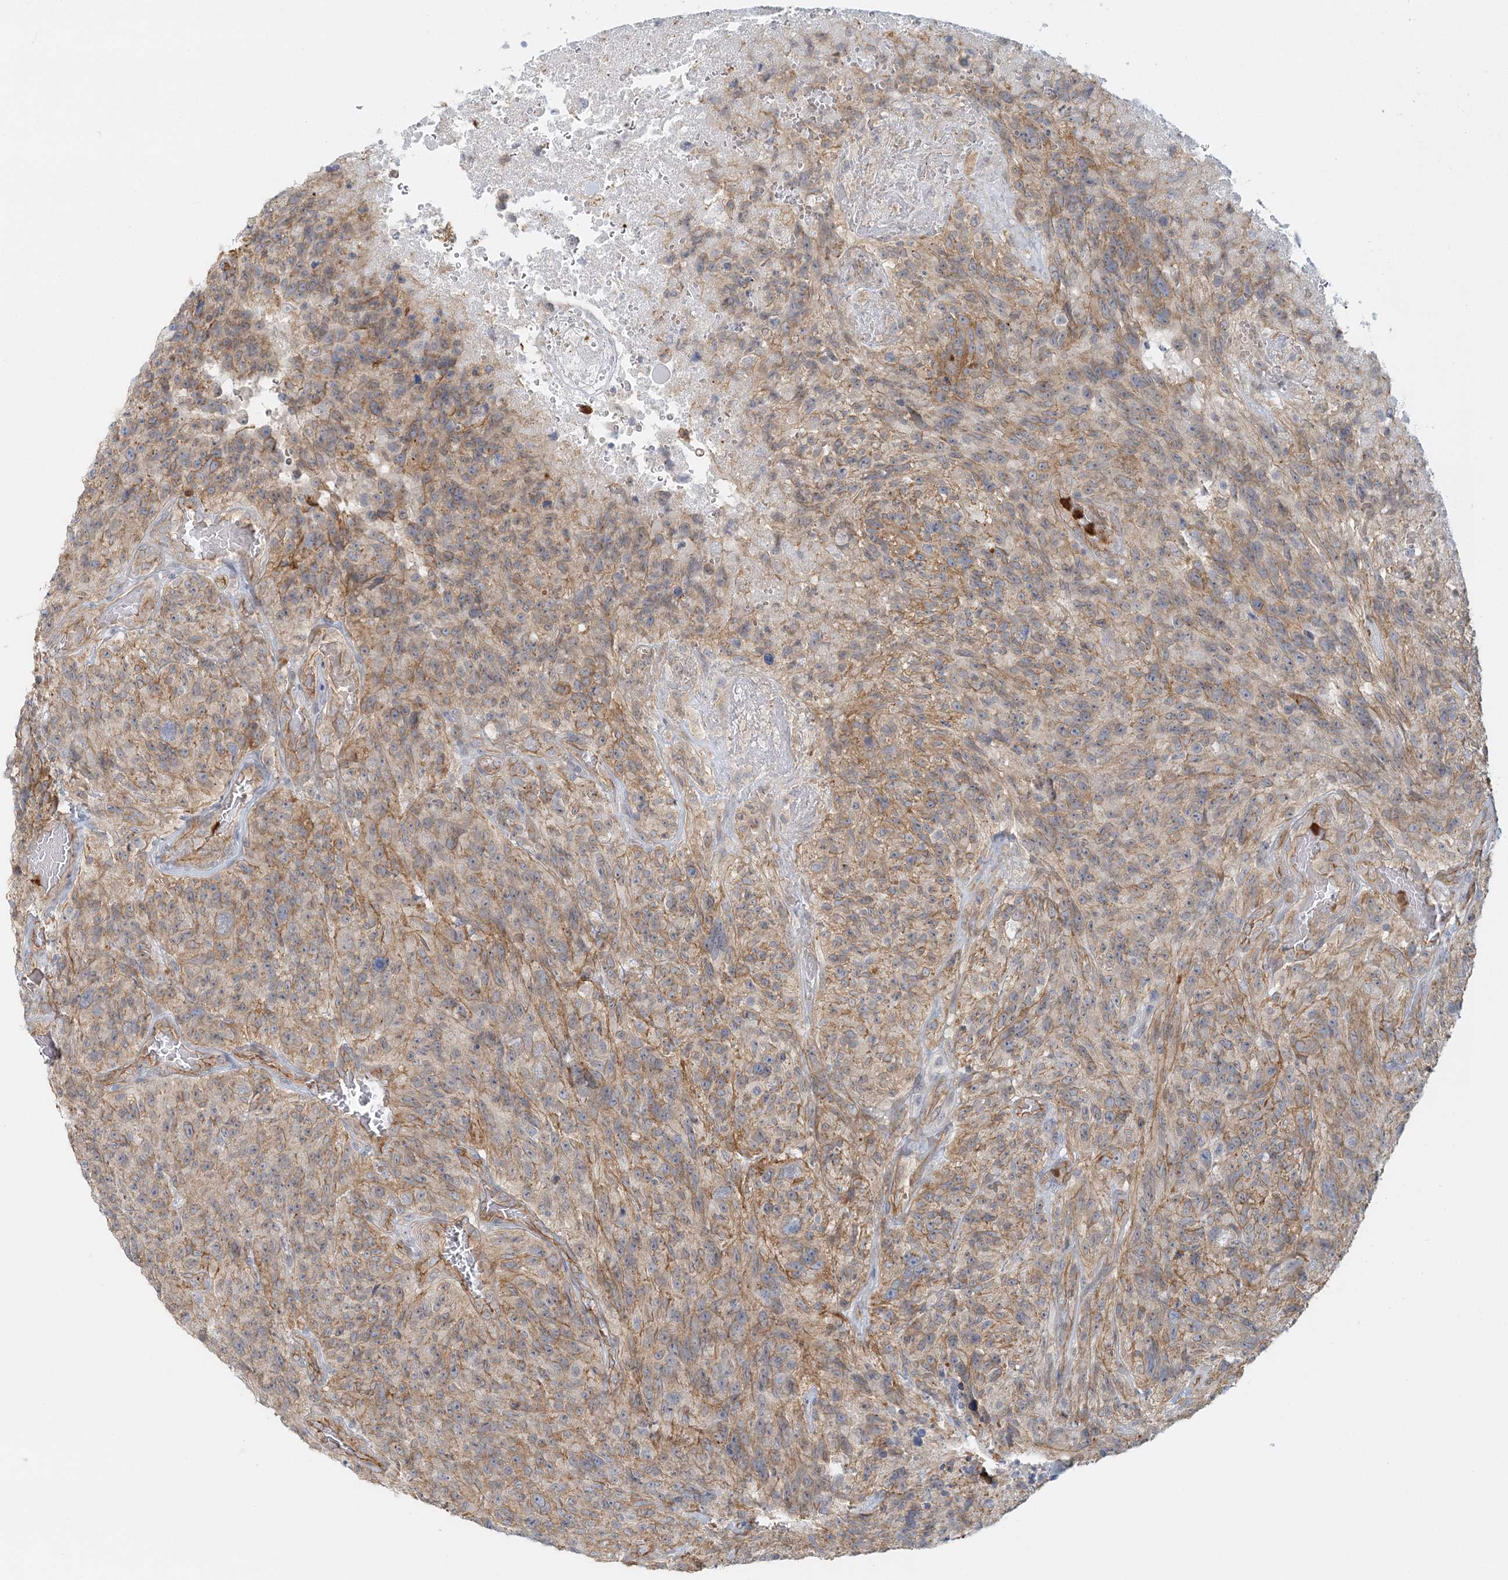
{"staining": {"intensity": "moderate", "quantity": ">75%", "location": "cytoplasmic/membranous"}, "tissue": "glioma", "cell_type": "Tumor cells", "image_type": "cancer", "snomed": [{"axis": "morphology", "description": "Glioma, malignant, High grade"}, {"axis": "topography", "description": "Brain"}], "caption": "High-grade glioma (malignant) was stained to show a protein in brown. There is medium levels of moderate cytoplasmic/membranous expression in approximately >75% of tumor cells. The staining is performed using DAB (3,3'-diaminobenzidine) brown chromogen to label protein expression. The nuclei are counter-stained blue using hematoxylin.", "gene": "DNAH1", "patient": {"sex": "male", "age": 69}}